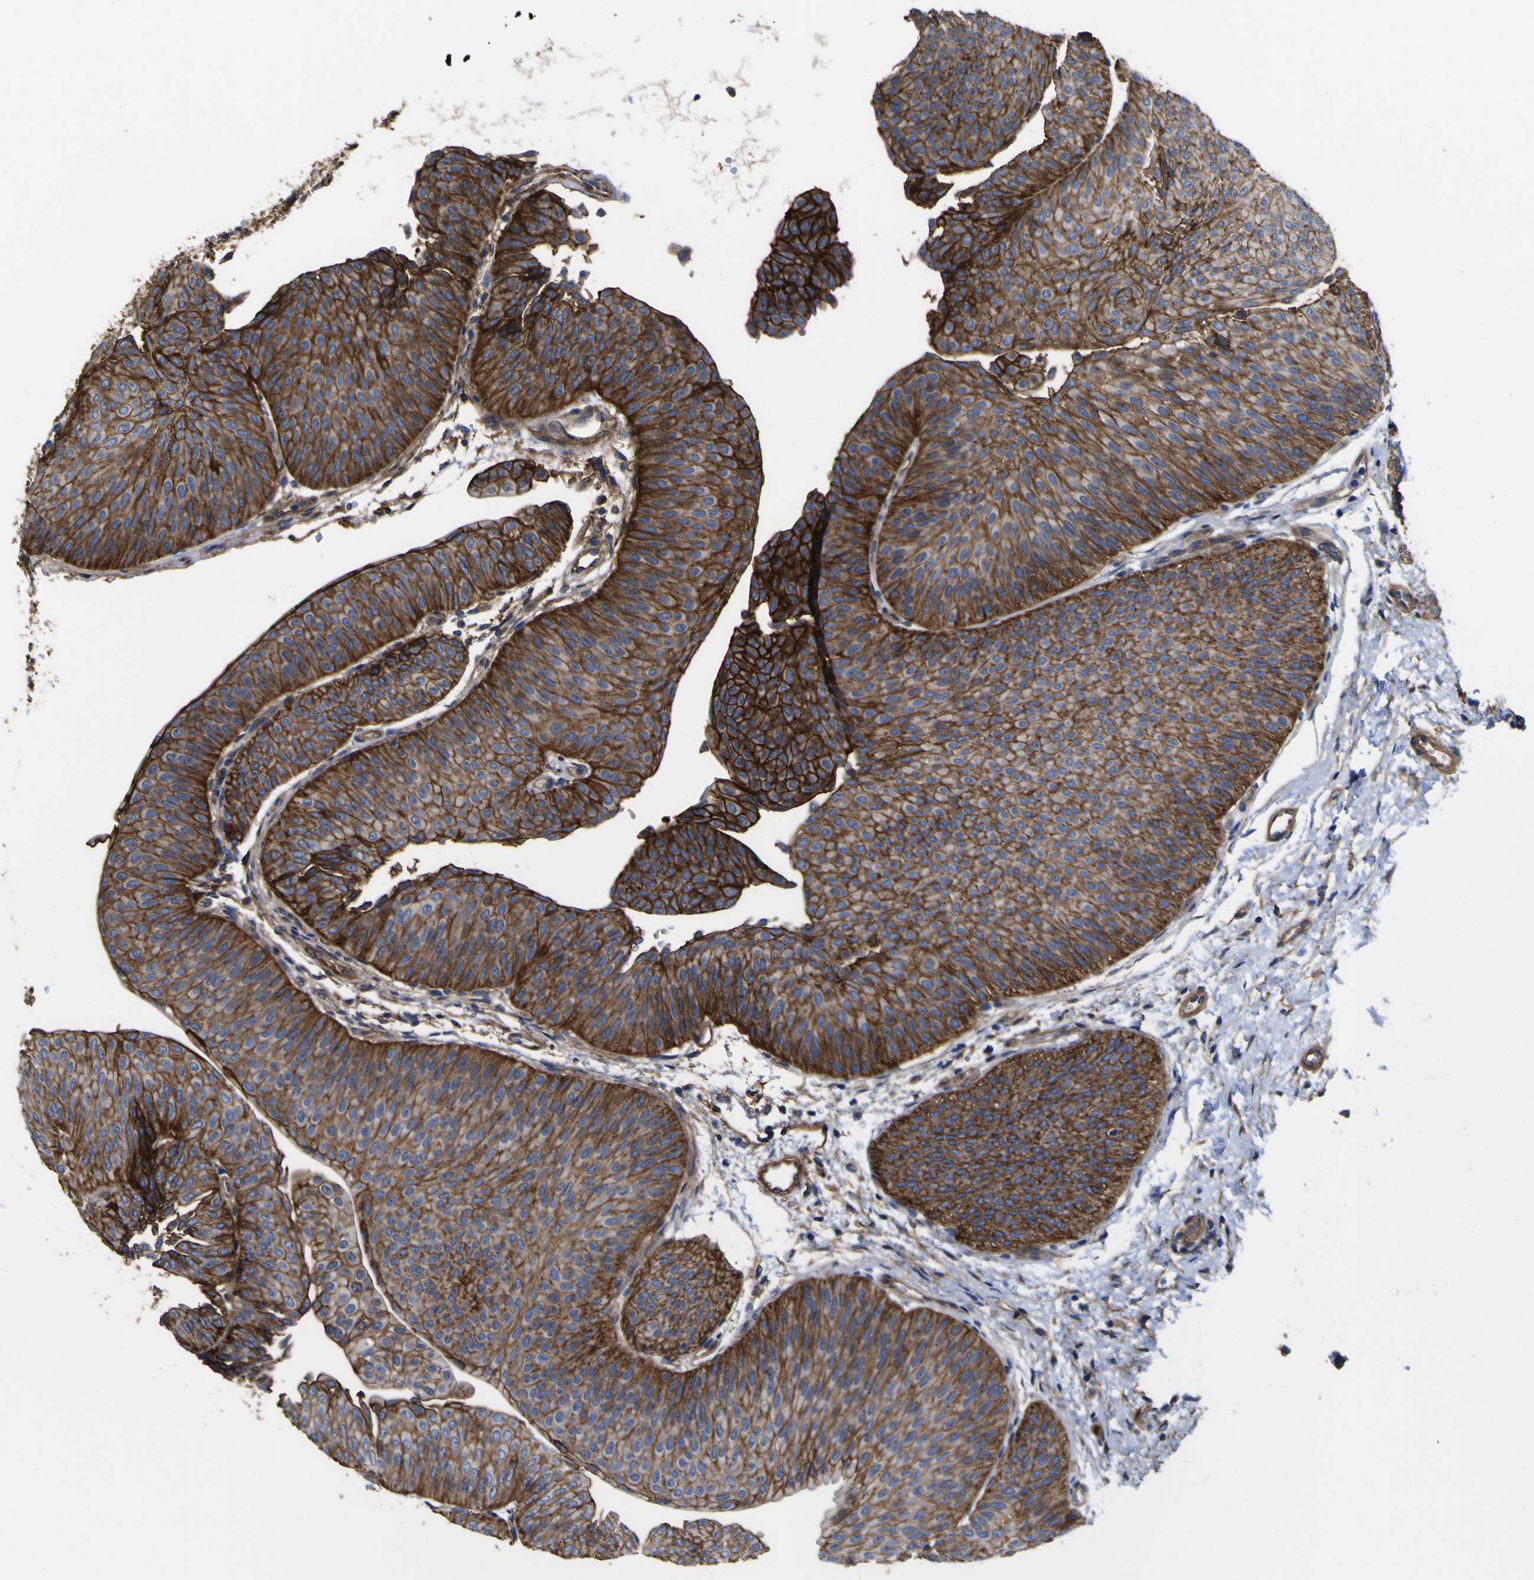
{"staining": {"intensity": "moderate", "quantity": ">75%", "location": "cytoplasmic/membranous"}, "tissue": "urothelial cancer", "cell_type": "Tumor cells", "image_type": "cancer", "snomed": [{"axis": "morphology", "description": "Urothelial carcinoma, Low grade"}, {"axis": "topography", "description": "Urinary bladder"}], "caption": "IHC of human urothelial cancer reveals medium levels of moderate cytoplasmic/membranous positivity in about >75% of tumor cells. (Stains: DAB in brown, nuclei in blue, Microscopy: brightfield microscopy at high magnification).", "gene": "CD151", "patient": {"sex": "female", "age": 60}}